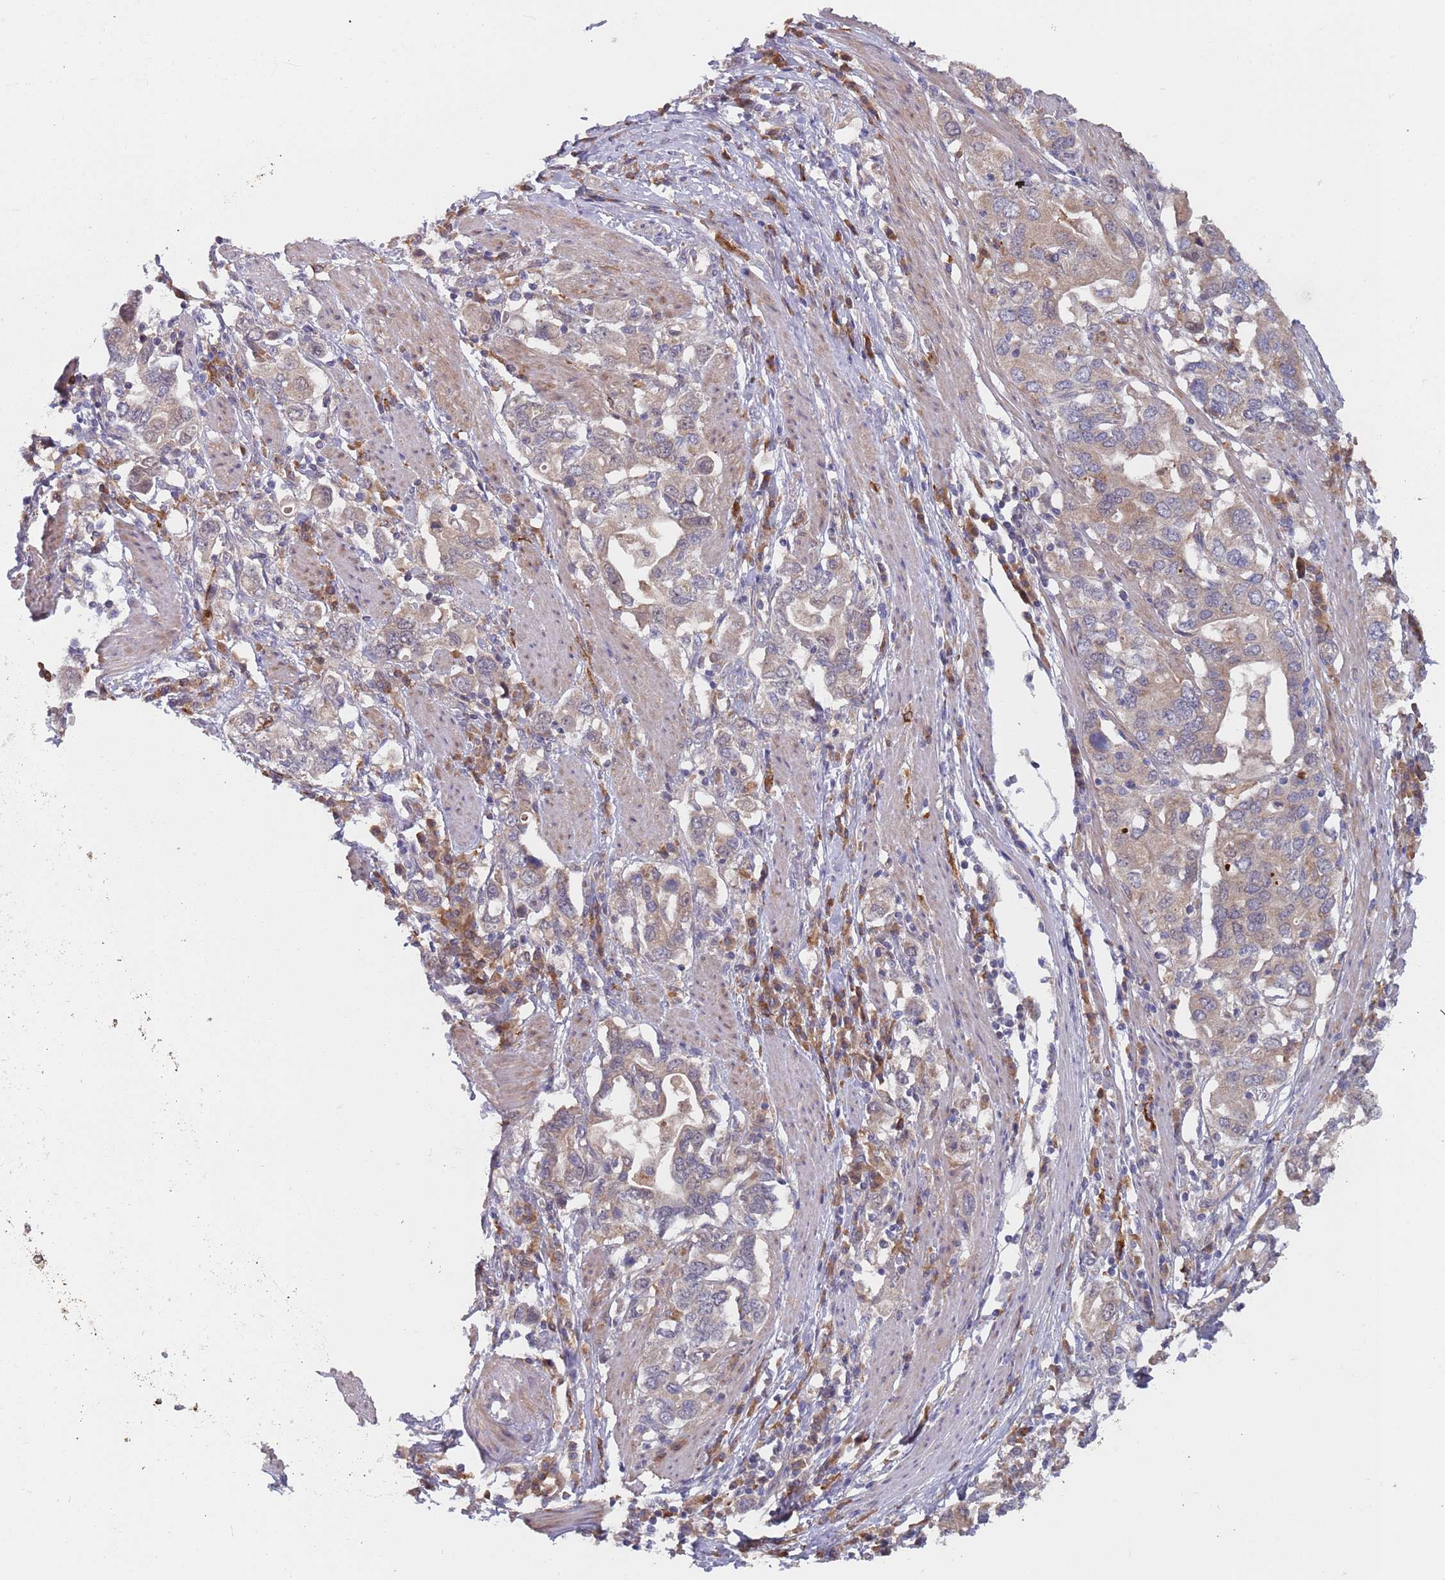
{"staining": {"intensity": "weak", "quantity": "25%-75%", "location": "cytoplasmic/membranous"}, "tissue": "stomach cancer", "cell_type": "Tumor cells", "image_type": "cancer", "snomed": [{"axis": "morphology", "description": "Adenocarcinoma, NOS"}, {"axis": "topography", "description": "Stomach, upper"}, {"axis": "topography", "description": "Stomach"}], "caption": "This is a photomicrograph of immunohistochemistry (IHC) staining of adenocarcinoma (stomach), which shows weak staining in the cytoplasmic/membranous of tumor cells.", "gene": "ZNF140", "patient": {"sex": "male", "age": 62}}